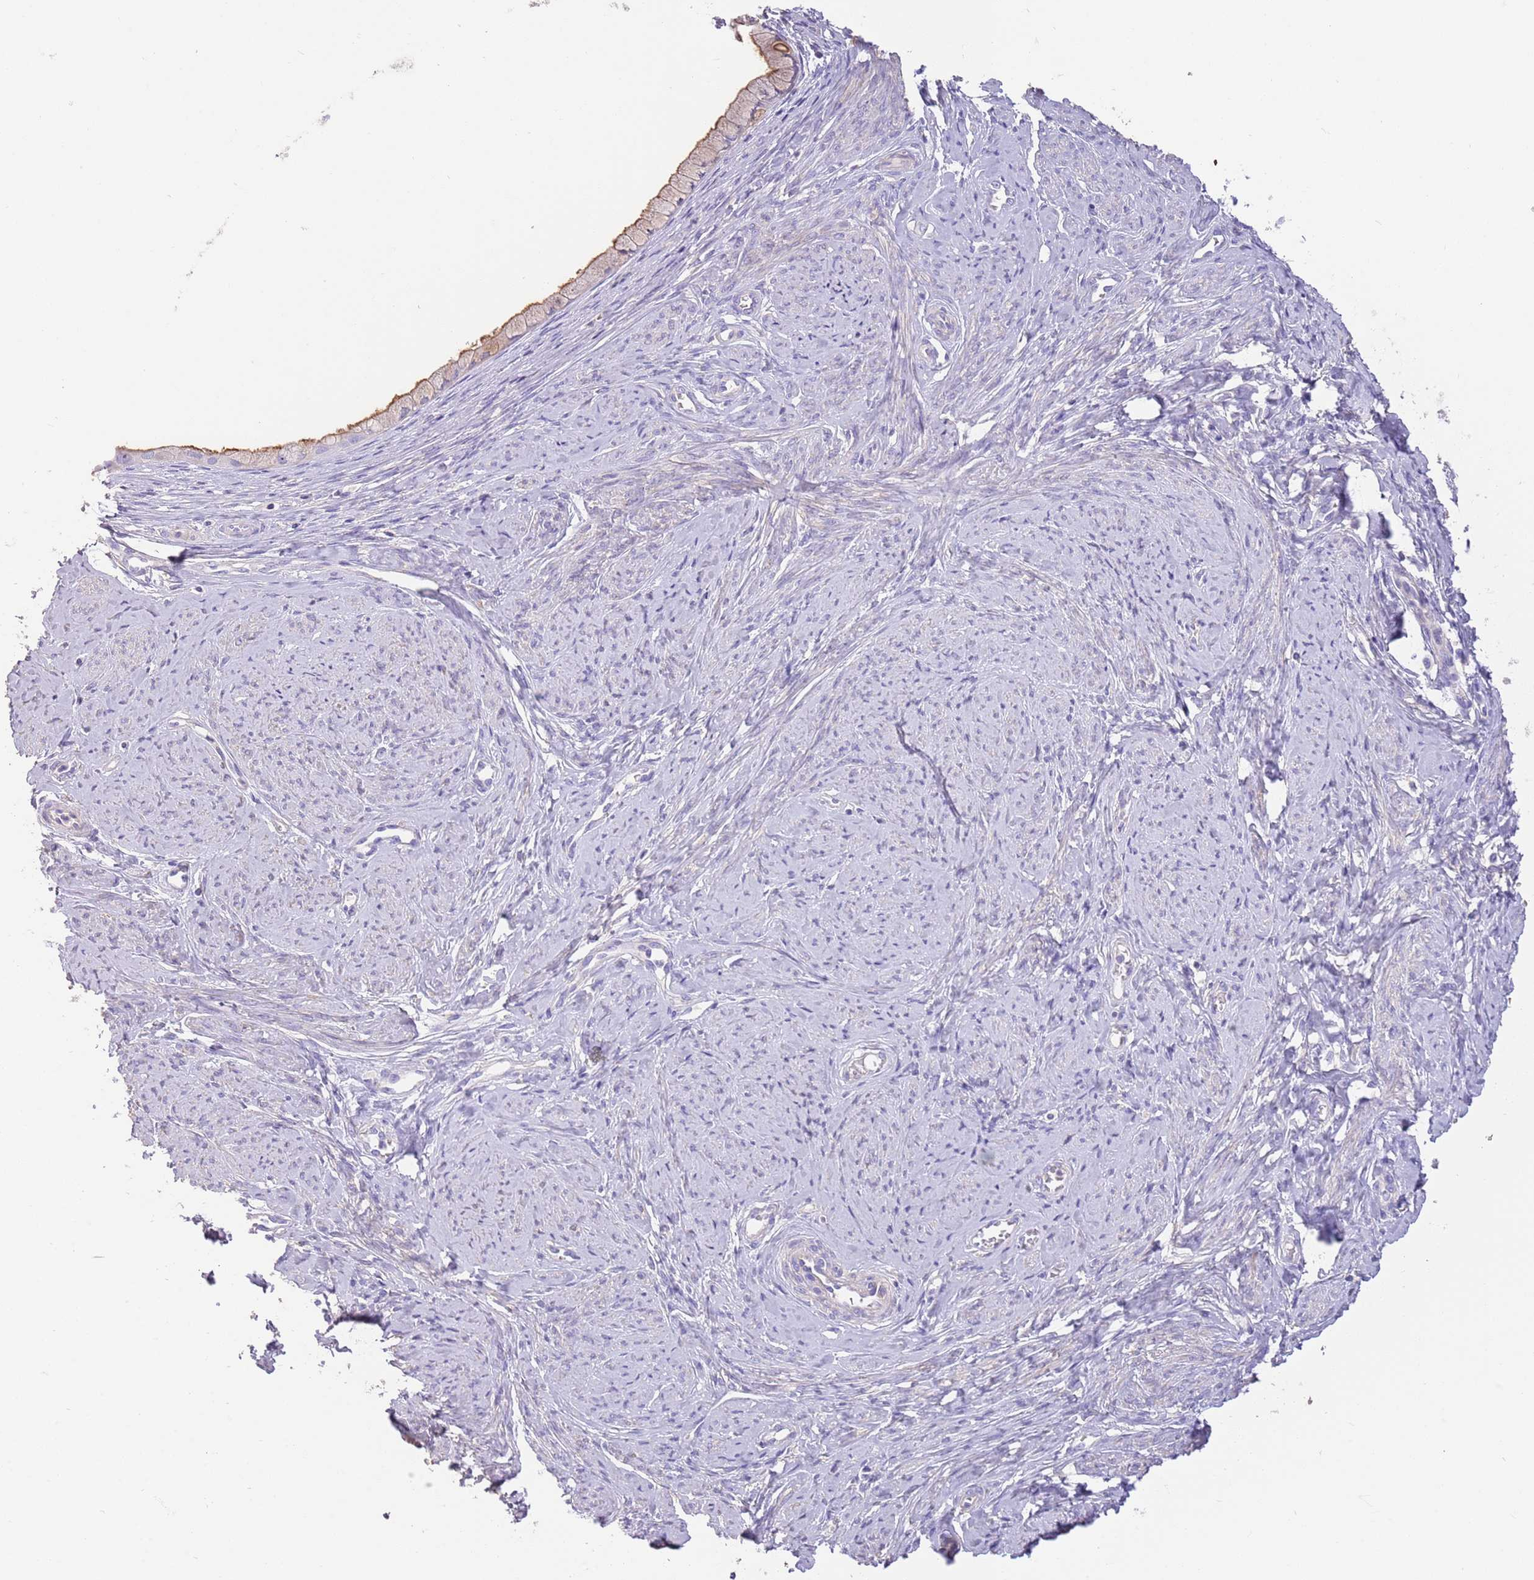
{"staining": {"intensity": "weak", "quantity": "25%-75%", "location": "cytoplasmic/membranous"}, "tissue": "cervix", "cell_type": "Glandular cells", "image_type": "normal", "snomed": [{"axis": "morphology", "description": "Normal tissue, NOS"}, {"axis": "topography", "description": "Cervix"}], "caption": "The image displays a brown stain indicating the presence of a protein in the cytoplasmic/membranous of glandular cells in cervix.", "gene": "SFTPA1", "patient": {"sex": "female", "age": 42}}